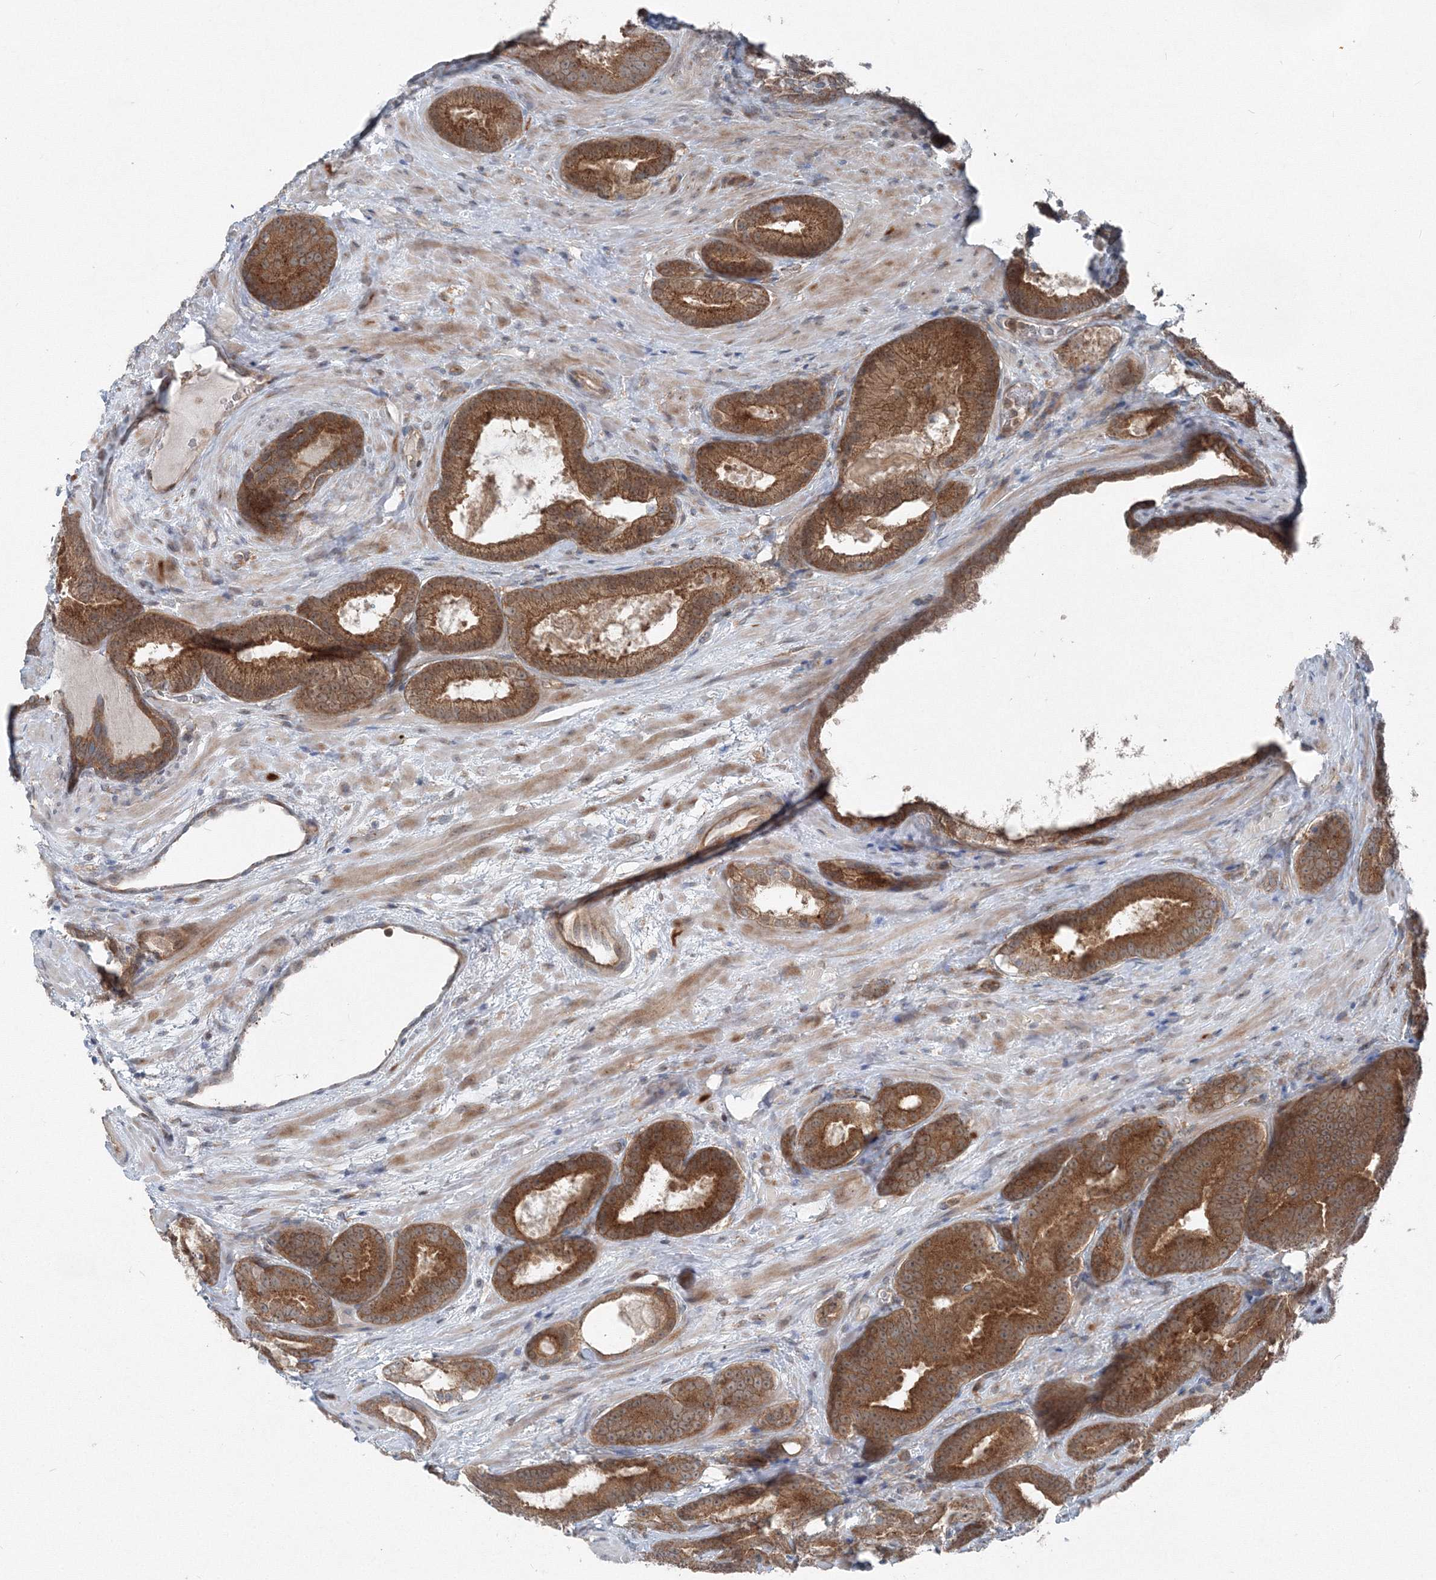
{"staining": {"intensity": "strong", "quantity": ">75%", "location": "cytoplasmic/membranous"}, "tissue": "prostate cancer", "cell_type": "Tumor cells", "image_type": "cancer", "snomed": [{"axis": "morphology", "description": "Adenocarcinoma, High grade"}, {"axis": "topography", "description": "Prostate"}], "caption": "Adenocarcinoma (high-grade) (prostate) stained for a protein demonstrates strong cytoplasmic/membranous positivity in tumor cells.", "gene": "TPRKB", "patient": {"sex": "male", "age": 66}}